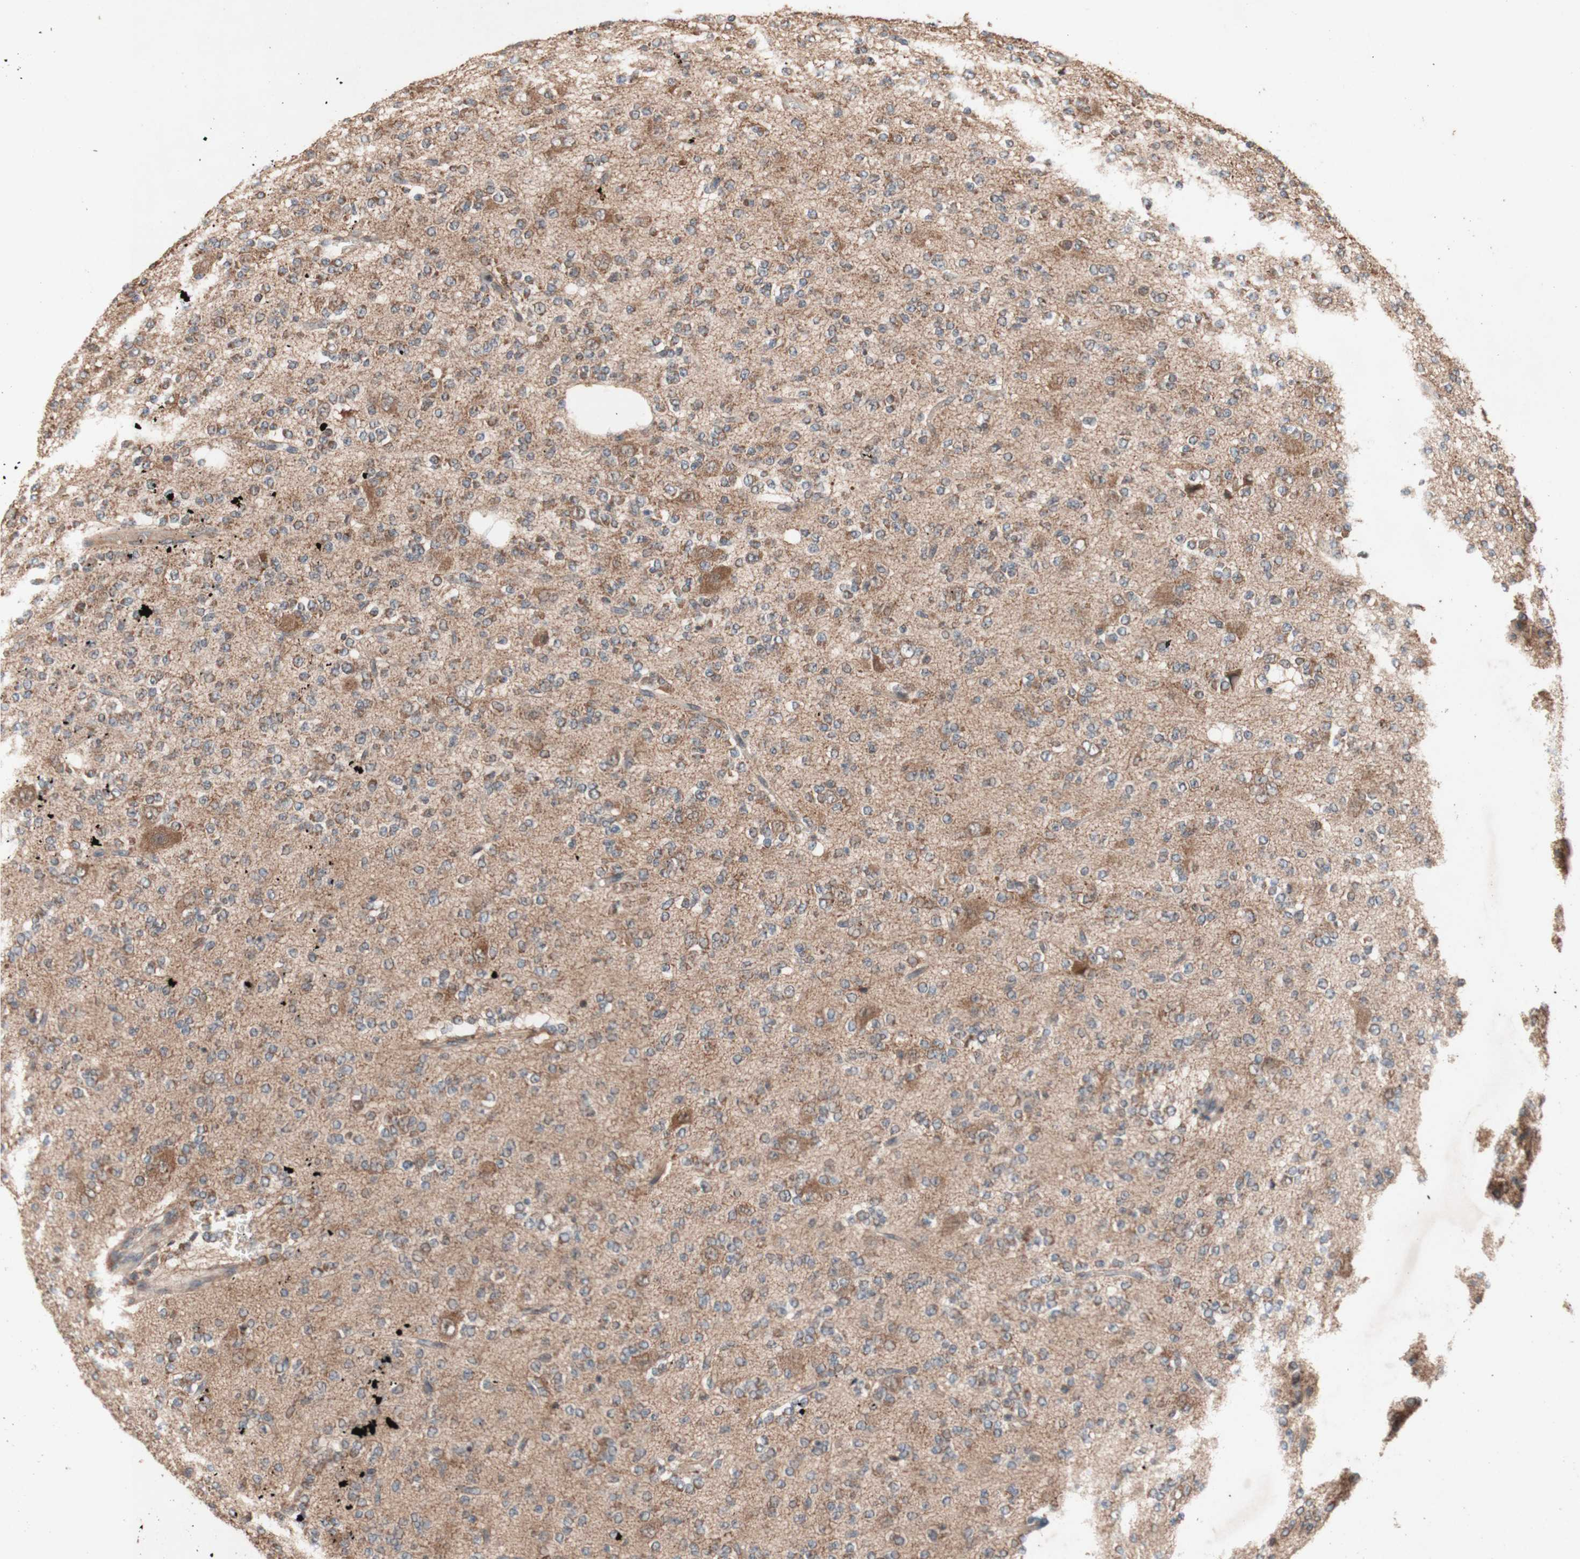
{"staining": {"intensity": "moderate", "quantity": "25%-75%", "location": "cytoplasmic/membranous"}, "tissue": "glioma", "cell_type": "Tumor cells", "image_type": "cancer", "snomed": [{"axis": "morphology", "description": "Glioma, malignant, Low grade"}, {"axis": "topography", "description": "Brain"}], "caption": "The image reveals a brown stain indicating the presence of a protein in the cytoplasmic/membranous of tumor cells in low-grade glioma (malignant).", "gene": "DDOST", "patient": {"sex": "male", "age": 38}}